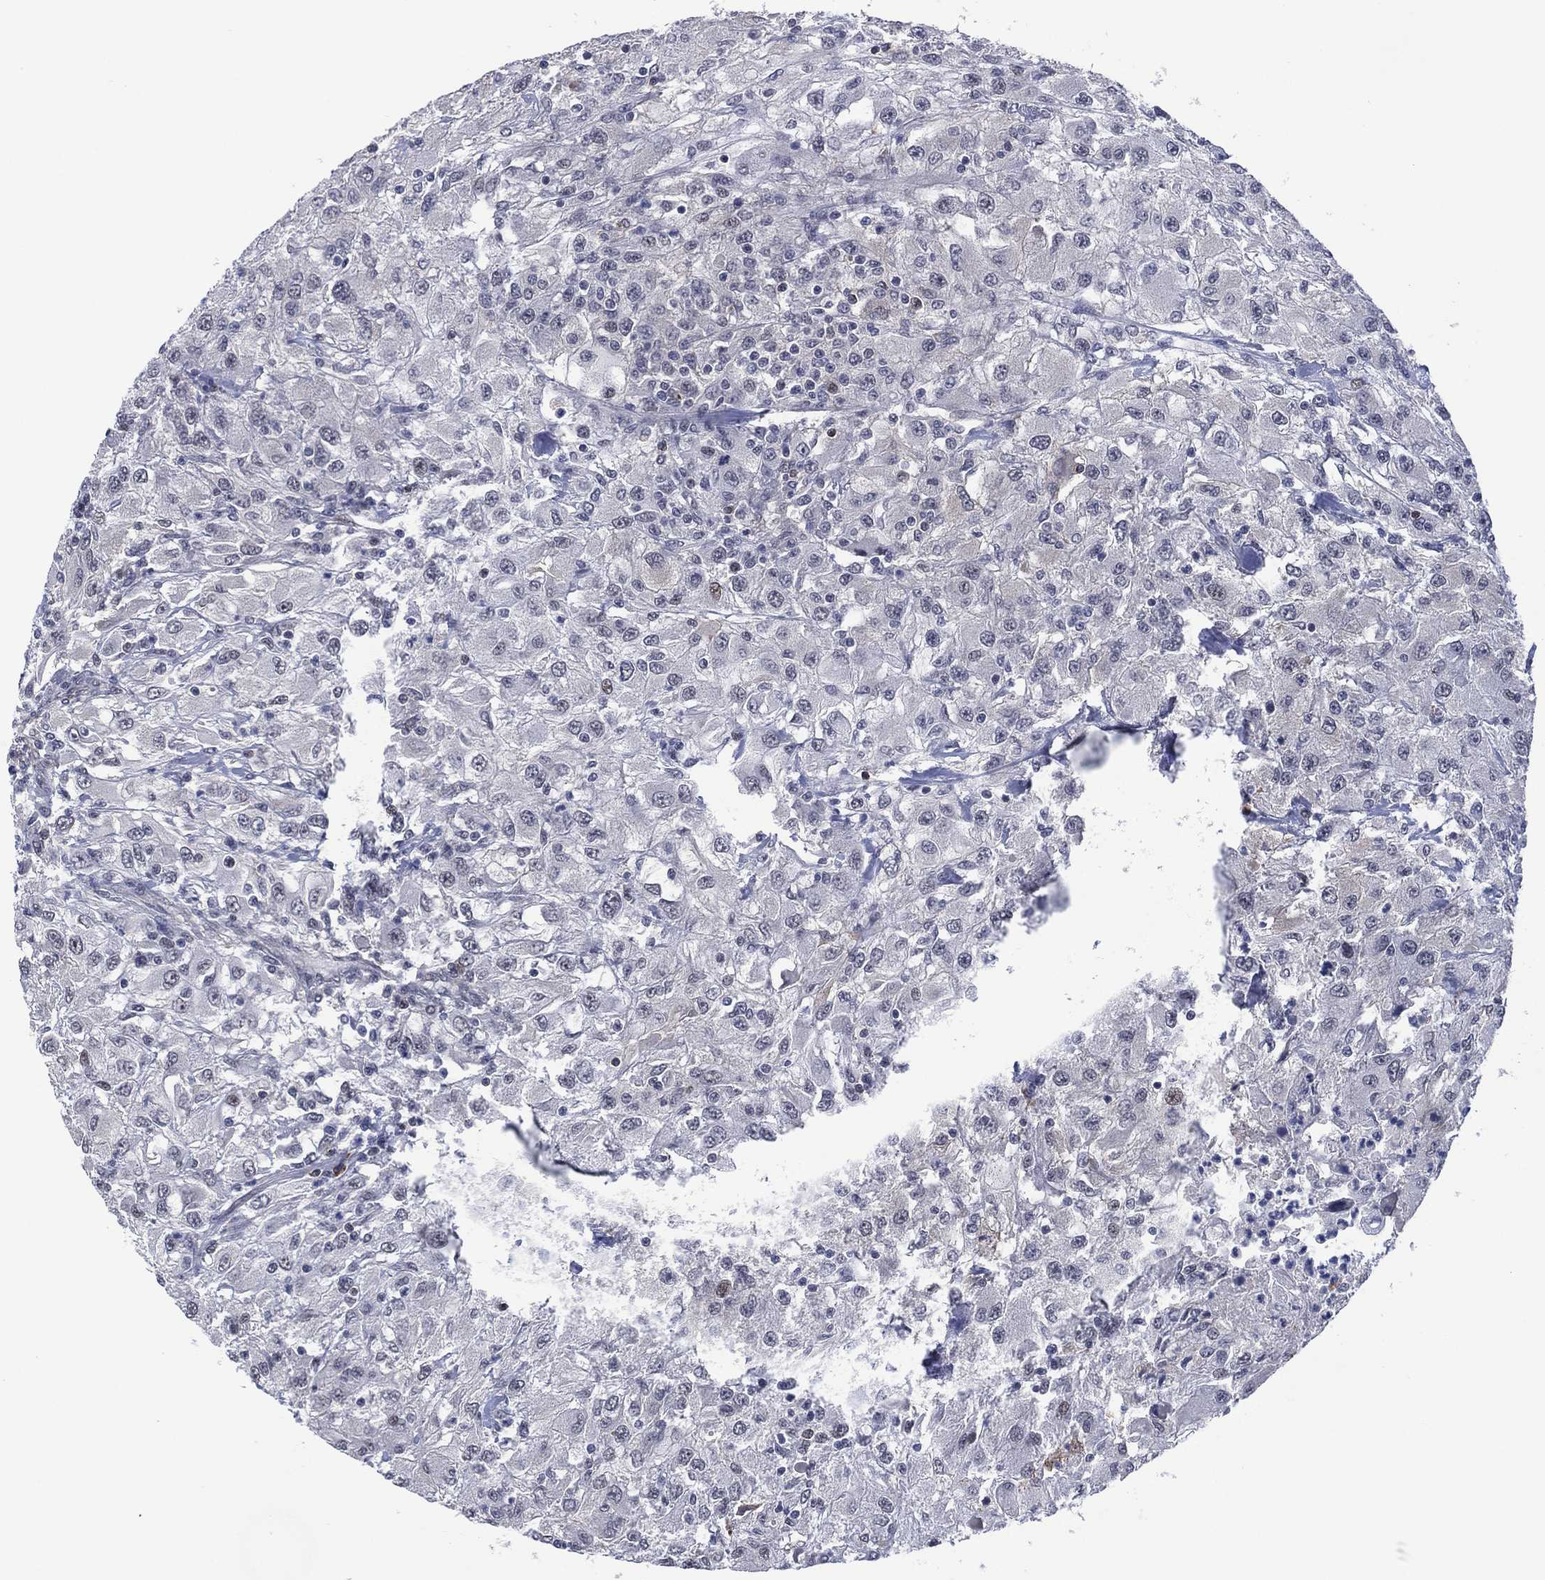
{"staining": {"intensity": "negative", "quantity": "none", "location": "none"}, "tissue": "renal cancer", "cell_type": "Tumor cells", "image_type": "cancer", "snomed": [{"axis": "morphology", "description": "Adenocarcinoma, NOS"}, {"axis": "topography", "description": "Kidney"}], "caption": "An immunohistochemistry image of renal cancer is shown. There is no staining in tumor cells of renal cancer. The staining is performed using DAB (3,3'-diaminobenzidine) brown chromogen with nuclei counter-stained in using hematoxylin.", "gene": "DPP4", "patient": {"sex": "female", "age": 67}}